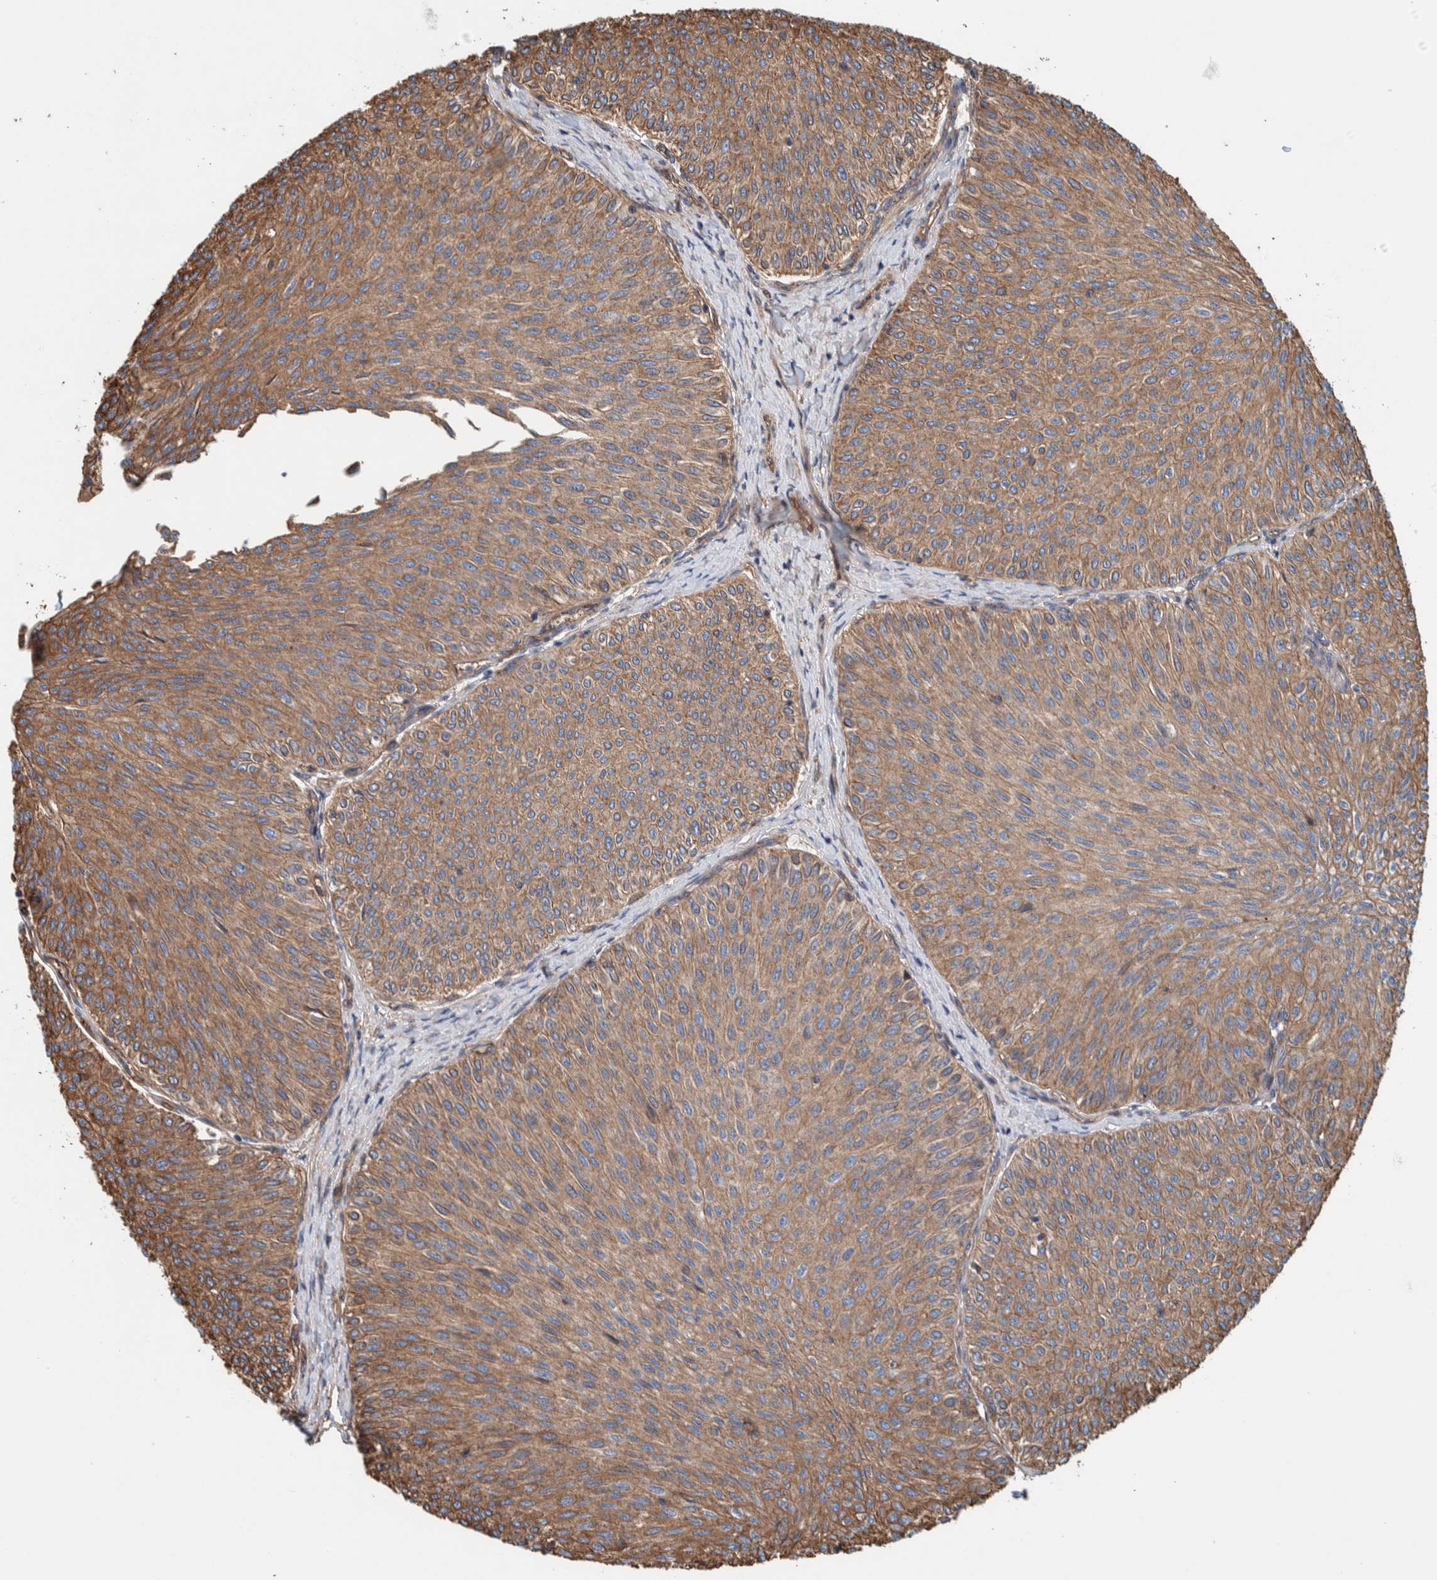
{"staining": {"intensity": "moderate", "quantity": ">75%", "location": "cytoplasmic/membranous"}, "tissue": "urothelial cancer", "cell_type": "Tumor cells", "image_type": "cancer", "snomed": [{"axis": "morphology", "description": "Urothelial carcinoma, Low grade"}, {"axis": "topography", "description": "Urinary bladder"}], "caption": "The immunohistochemical stain labels moderate cytoplasmic/membranous staining in tumor cells of low-grade urothelial carcinoma tissue.", "gene": "PKD1L1", "patient": {"sex": "male", "age": 78}}